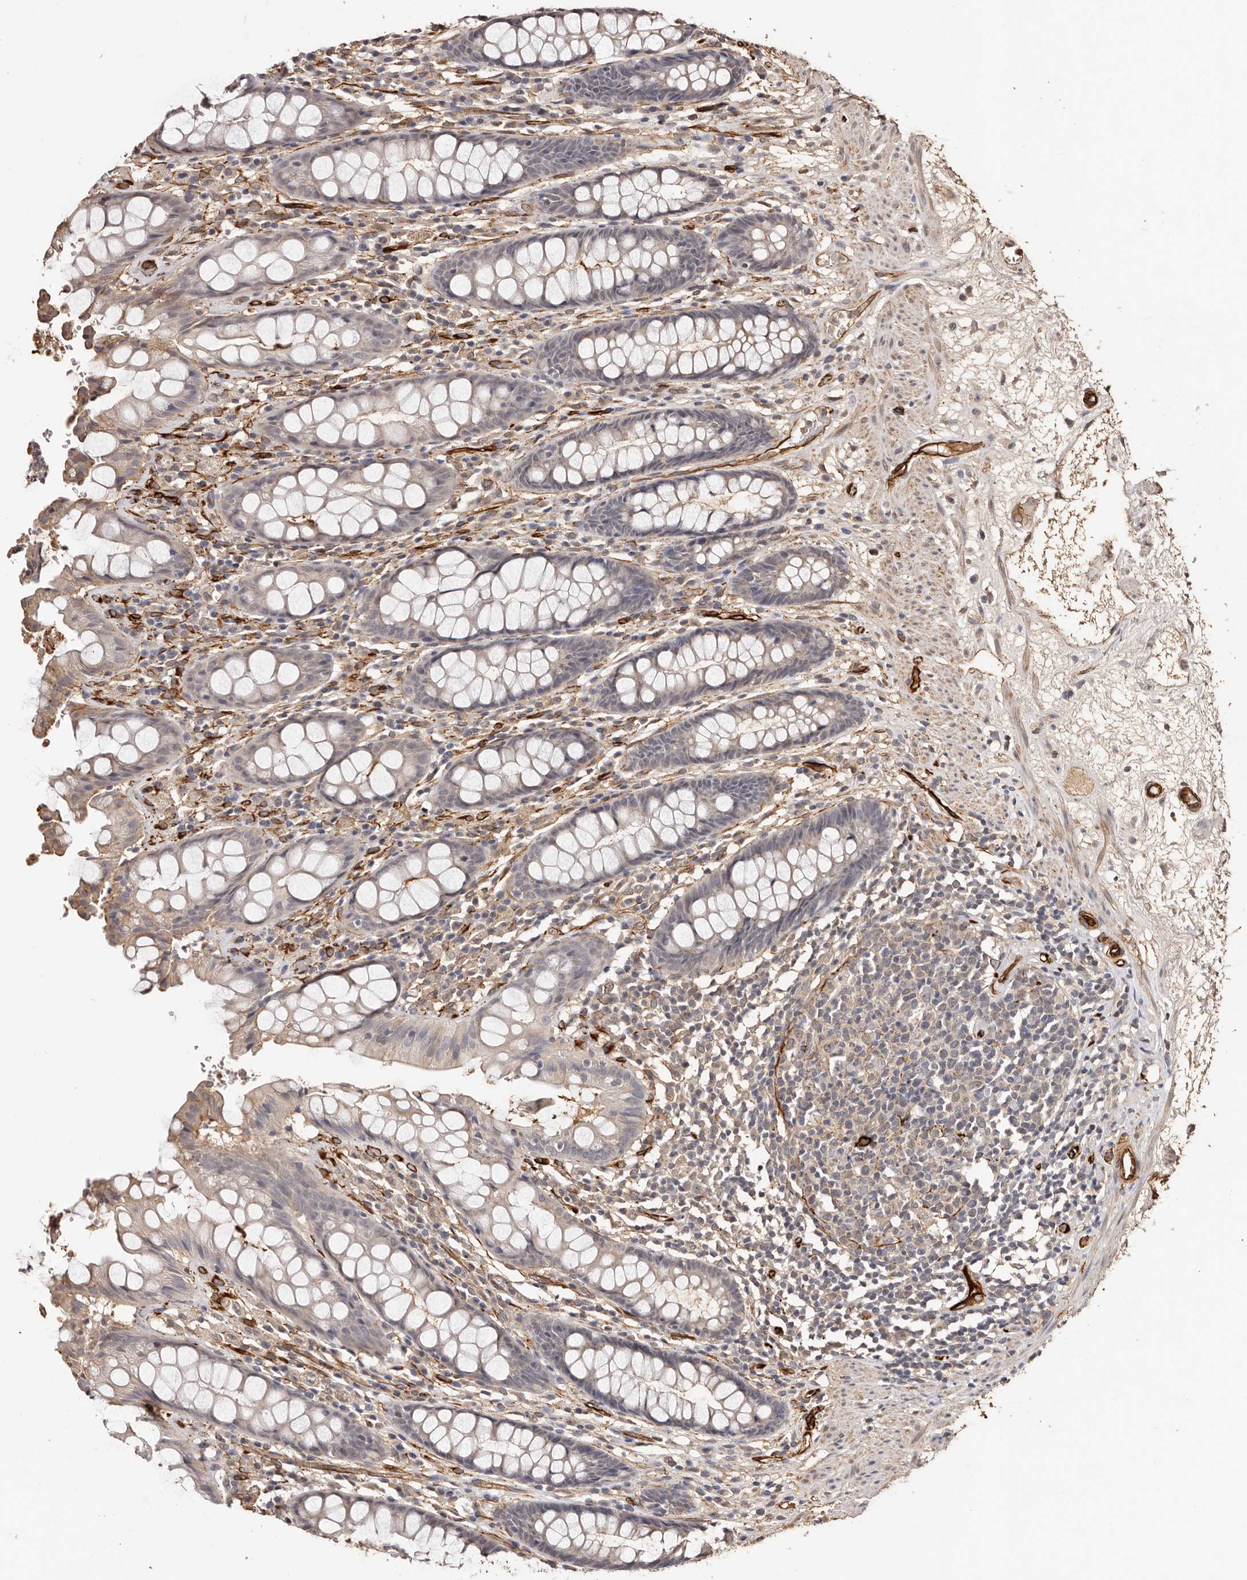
{"staining": {"intensity": "negative", "quantity": "none", "location": "none"}, "tissue": "rectum", "cell_type": "Glandular cells", "image_type": "normal", "snomed": [{"axis": "morphology", "description": "Normal tissue, NOS"}, {"axis": "topography", "description": "Rectum"}], "caption": "This is a histopathology image of immunohistochemistry (IHC) staining of normal rectum, which shows no staining in glandular cells. The staining was performed using DAB (3,3'-diaminobenzidine) to visualize the protein expression in brown, while the nuclei were stained in blue with hematoxylin (Magnification: 20x).", "gene": "ZNF557", "patient": {"sex": "male", "age": 64}}